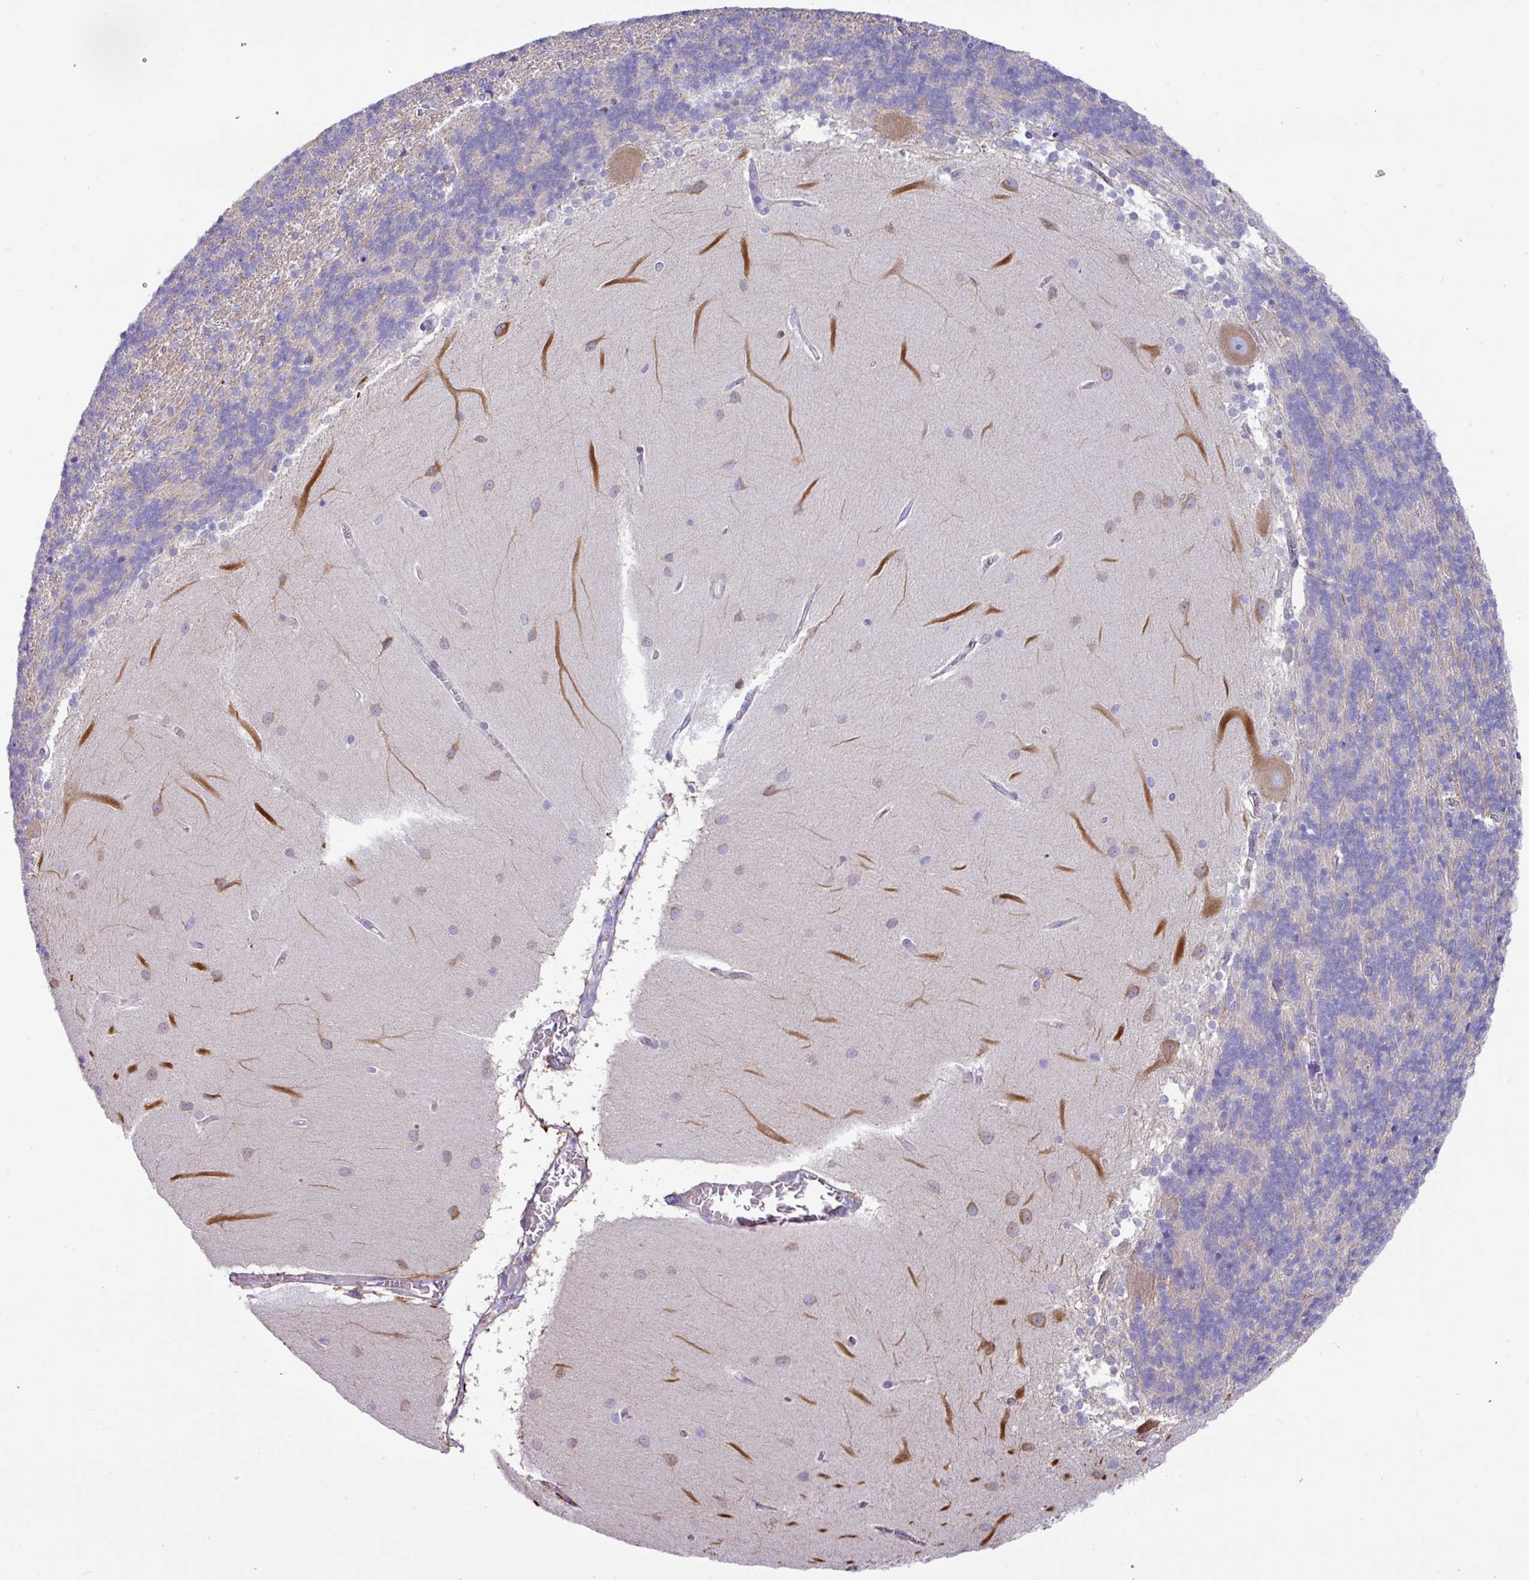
{"staining": {"intensity": "negative", "quantity": "none", "location": "none"}, "tissue": "cerebellum", "cell_type": "Cells in granular layer", "image_type": "normal", "snomed": [{"axis": "morphology", "description": "Normal tissue, NOS"}, {"axis": "topography", "description": "Cerebellum"}], "caption": "Immunohistochemical staining of benign cerebellum shows no significant expression in cells in granular layer.", "gene": "ZNF524", "patient": {"sex": "female", "age": 54}}